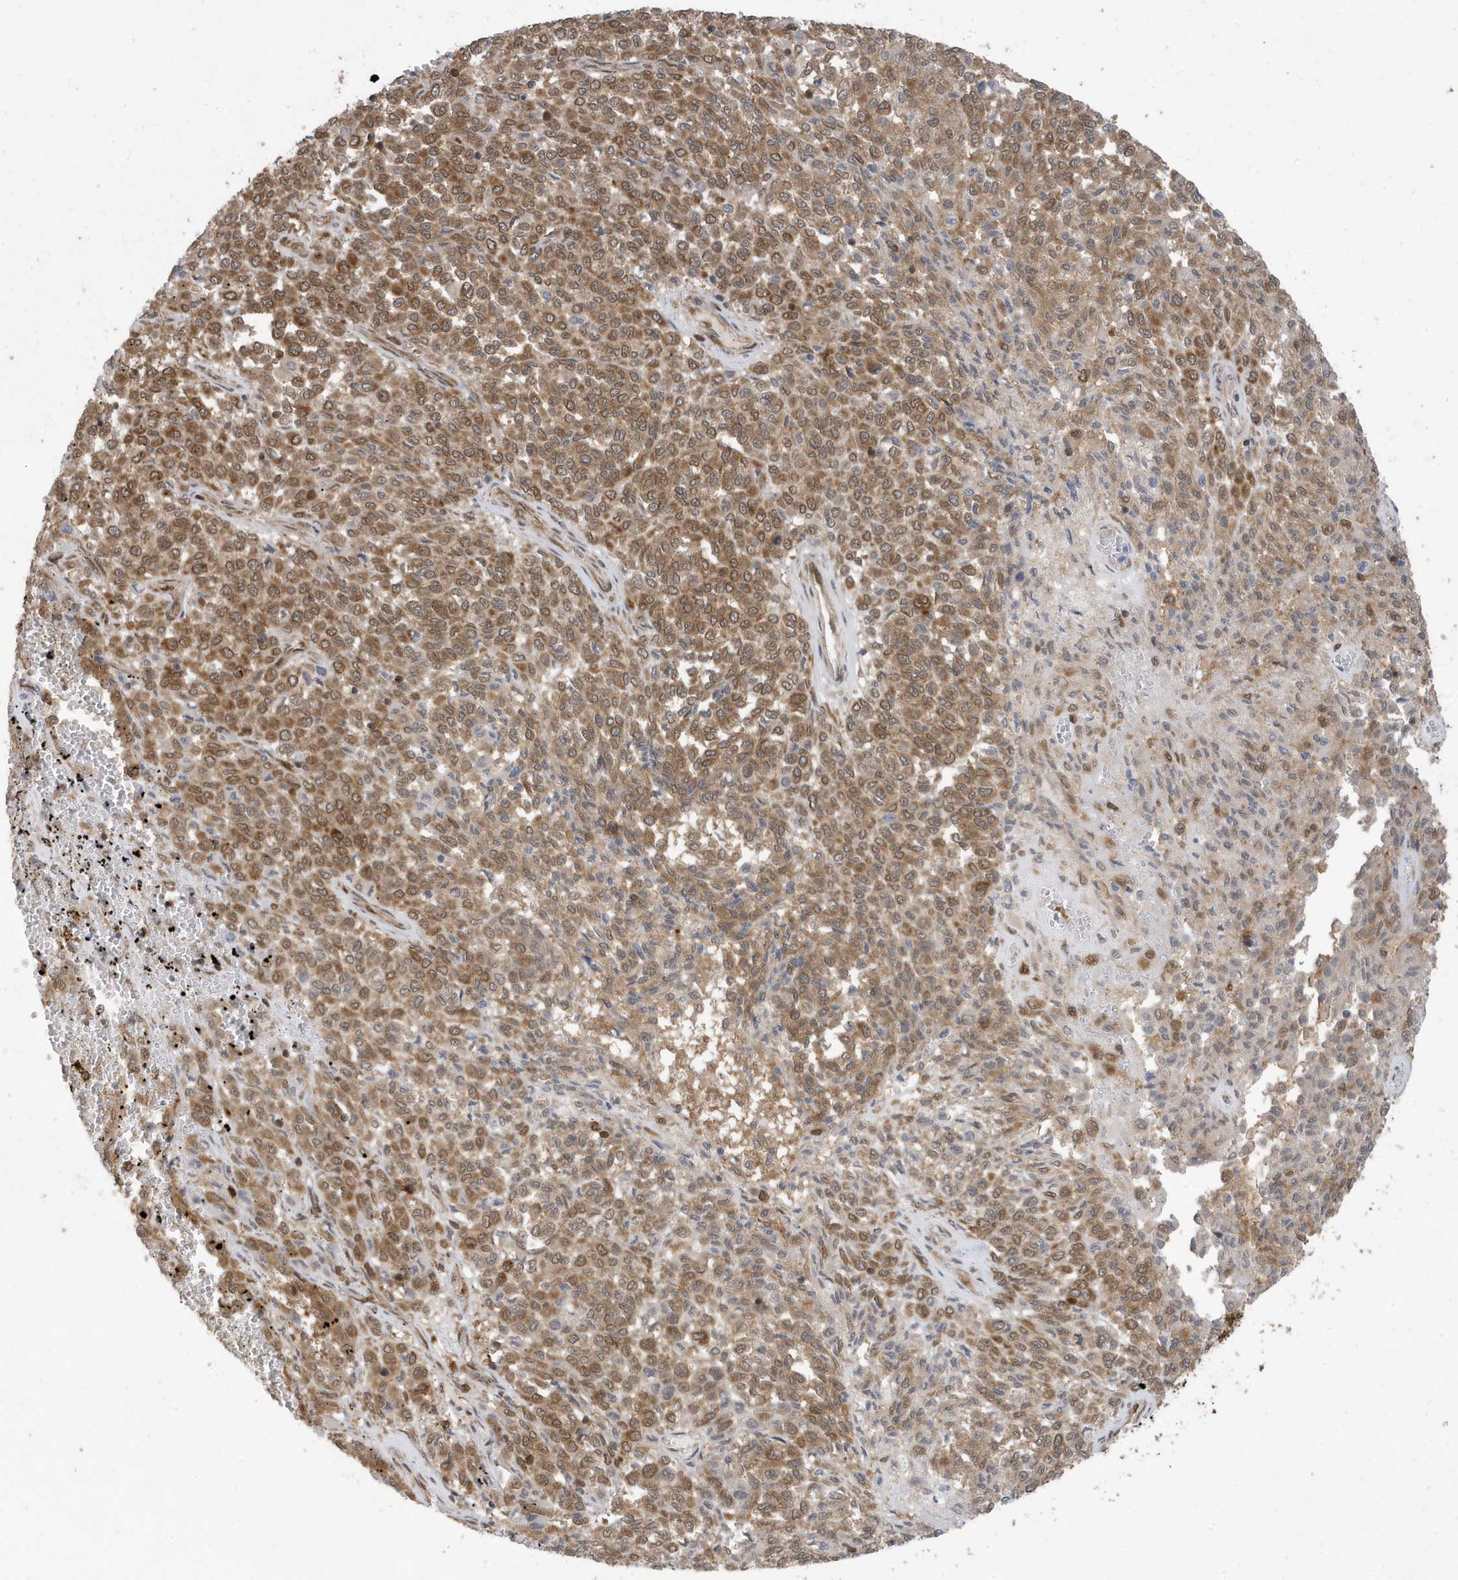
{"staining": {"intensity": "moderate", "quantity": ">75%", "location": "cytoplasmic/membranous,nuclear"}, "tissue": "melanoma", "cell_type": "Tumor cells", "image_type": "cancer", "snomed": [{"axis": "morphology", "description": "Malignant melanoma, Metastatic site"}, {"axis": "topography", "description": "Pancreas"}], "caption": "Tumor cells demonstrate medium levels of moderate cytoplasmic/membranous and nuclear staining in about >75% of cells in human malignant melanoma (metastatic site). The staining is performed using DAB (3,3'-diaminobenzidine) brown chromogen to label protein expression. The nuclei are counter-stained blue using hematoxylin.", "gene": "UBQLN1", "patient": {"sex": "female", "age": 30}}